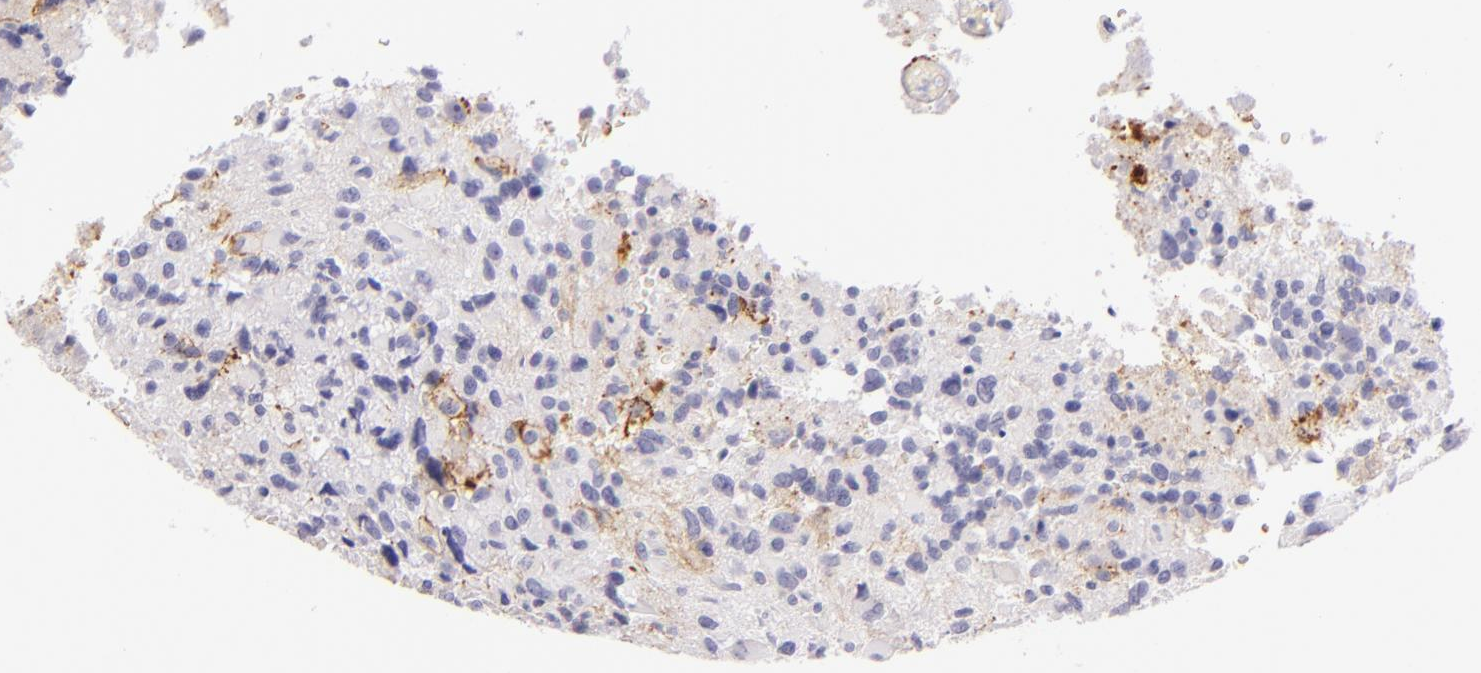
{"staining": {"intensity": "negative", "quantity": "none", "location": "none"}, "tissue": "glioma", "cell_type": "Tumor cells", "image_type": "cancer", "snomed": [{"axis": "morphology", "description": "Glioma, malignant, High grade"}, {"axis": "topography", "description": "Brain"}], "caption": "Immunohistochemistry (IHC) of human glioma exhibits no staining in tumor cells.", "gene": "ICAM1", "patient": {"sex": "male", "age": 69}}